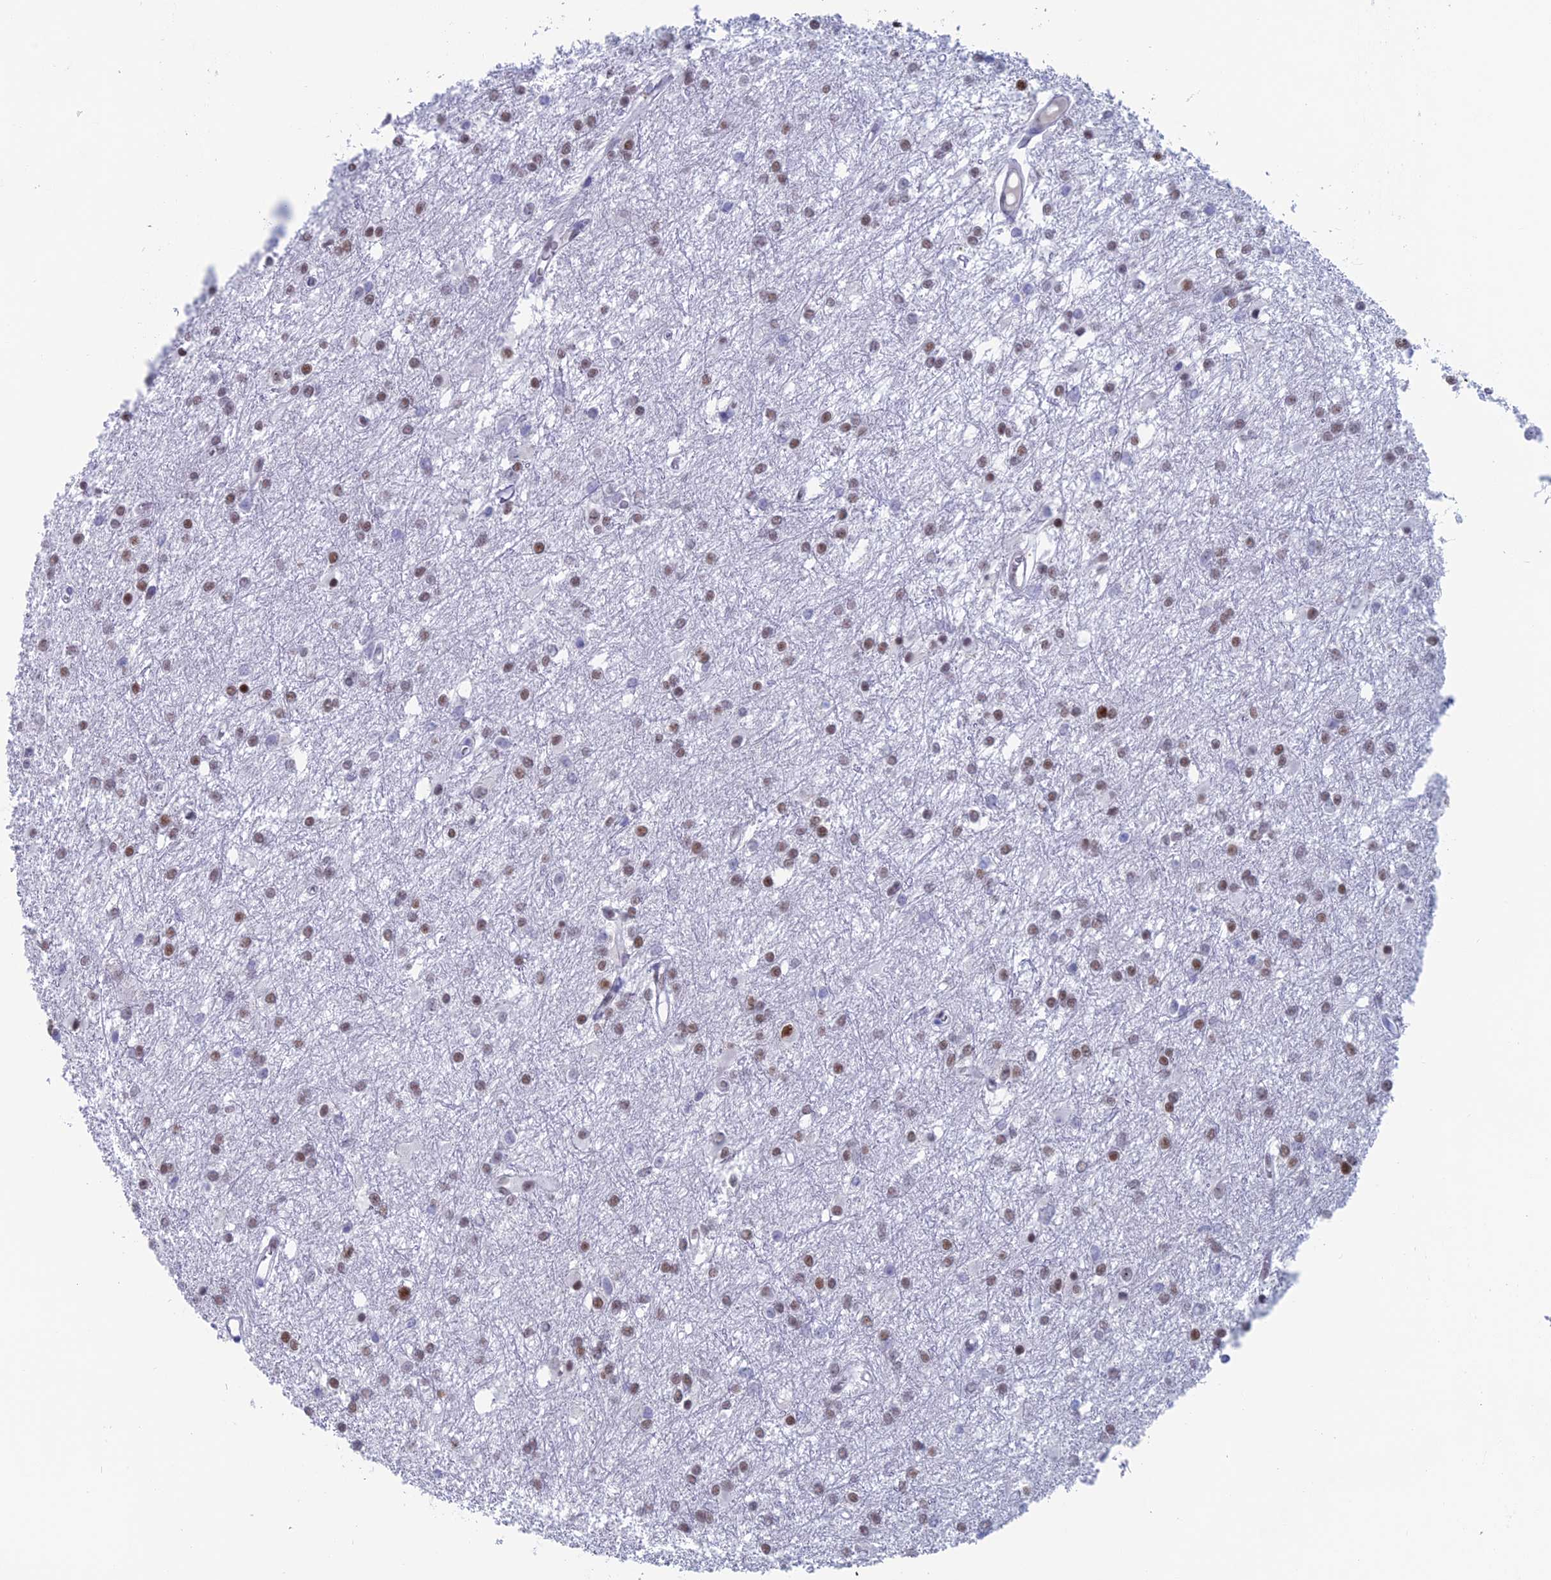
{"staining": {"intensity": "moderate", "quantity": ">75%", "location": "nuclear"}, "tissue": "glioma", "cell_type": "Tumor cells", "image_type": "cancer", "snomed": [{"axis": "morphology", "description": "Glioma, malignant, High grade"}, {"axis": "topography", "description": "Brain"}], "caption": "A histopathology image showing moderate nuclear expression in about >75% of tumor cells in glioma, as visualized by brown immunohistochemical staining.", "gene": "NOL4L", "patient": {"sex": "female", "age": 50}}